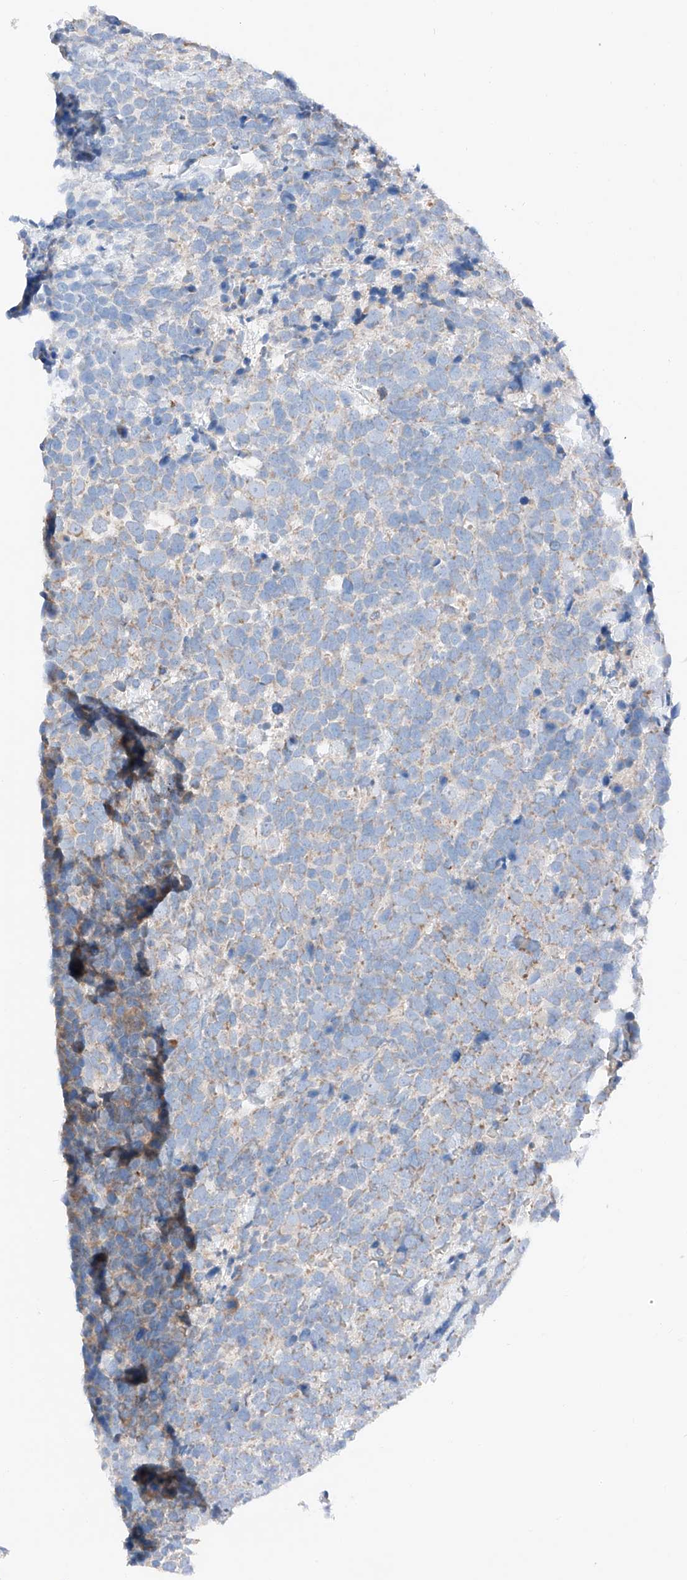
{"staining": {"intensity": "moderate", "quantity": "<25%", "location": "cytoplasmic/membranous"}, "tissue": "urothelial cancer", "cell_type": "Tumor cells", "image_type": "cancer", "snomed": [{"axis": "morphology", "description": "Urothelial carcinoma, High grade"}, {"axis": "topography", "description": "Urinary bladder"}], "caption": "Immunohistochemical staining of human high-grade urothelial carcinoma reveals moderate cytoplasmic/membranous protein staining in approximately <25% of tumor cells.", "gene": "MRAP", "patient": {"sex": "female", "age": 82}}